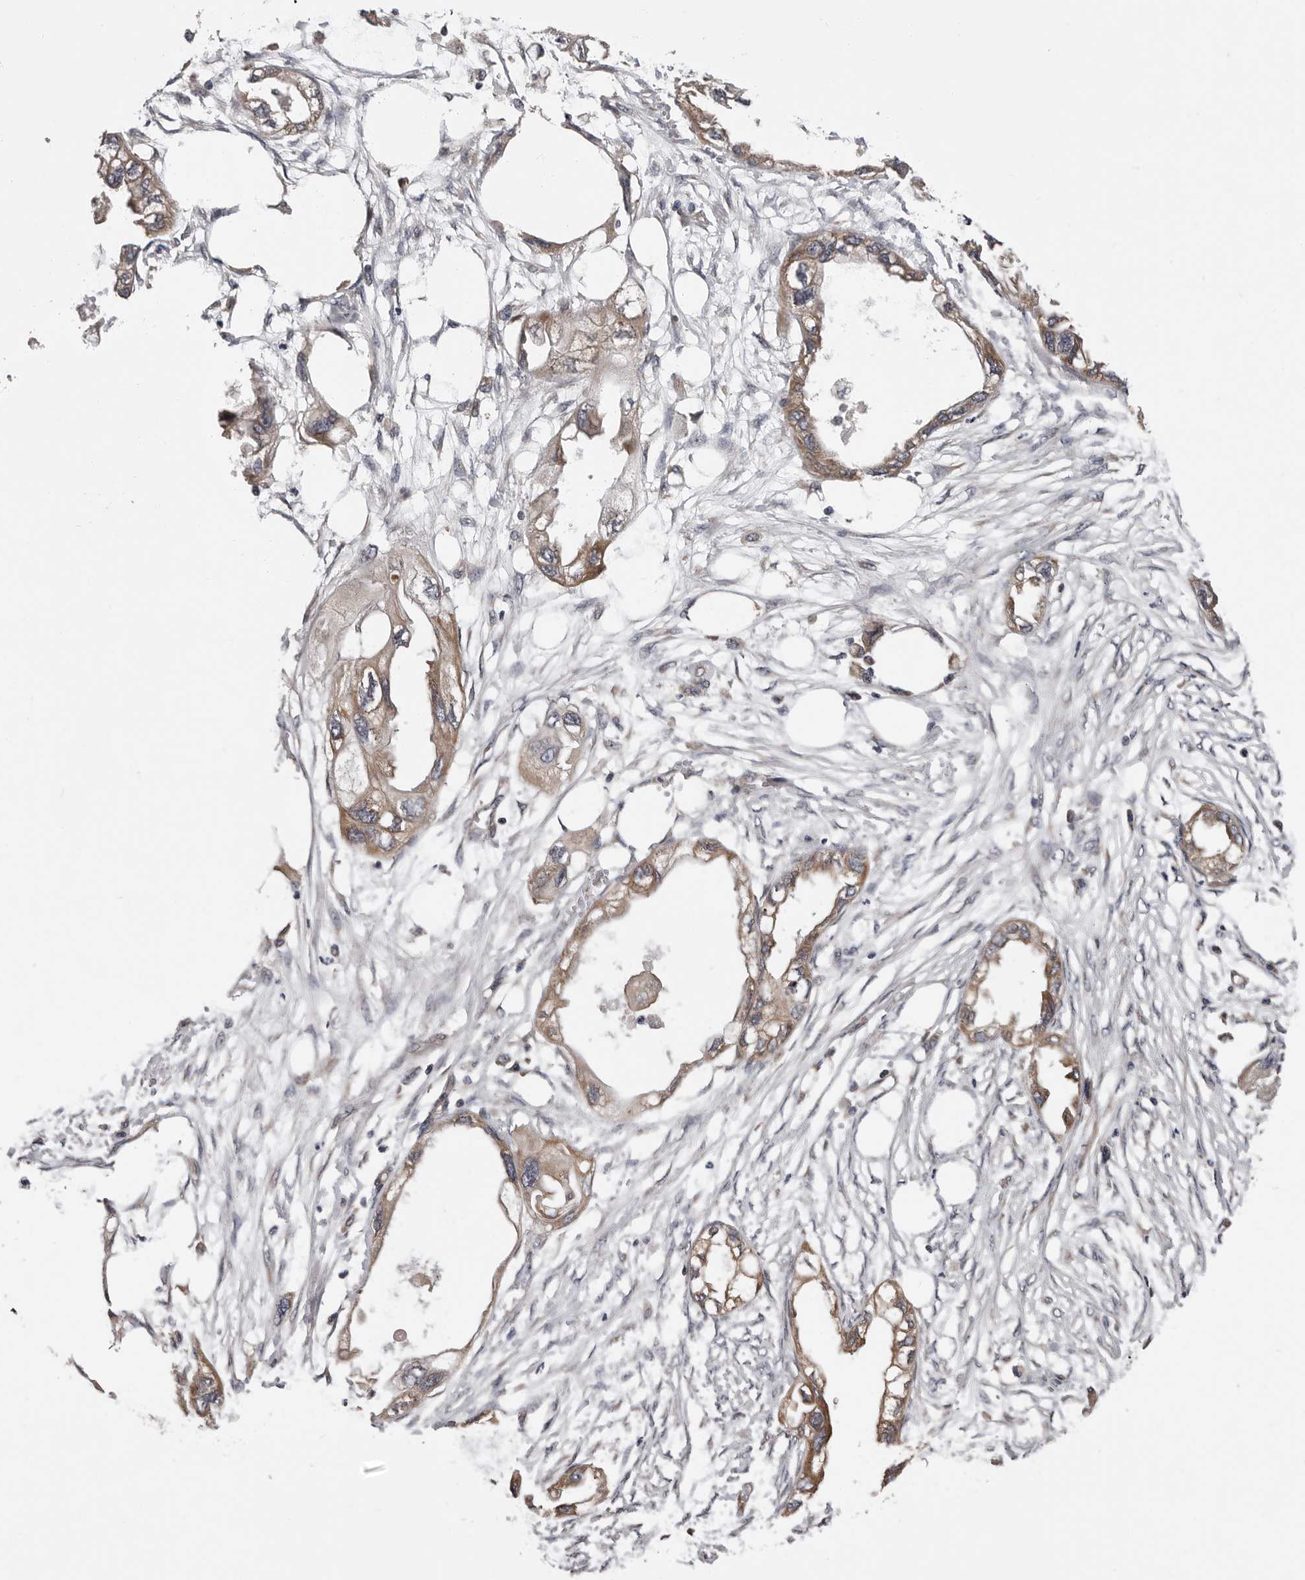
{"staining": {"intensity": "moderate", "quantity": ">75%", "location": "cytoplasmic/membranous"}, "tissue": "endometrial cancer", "cell_type": "Tumor cells", "image_type": "cancer", "snomed": [{"axis": "morphology", "description": "Adenocarcinoma, NOS"}, {"axis": "morphology", "description": "Adenocarcinoma, metastatic, NOS"}, {"axis": "topography", "description": "Adipose tissue"}, {"axis": "topography", "description": "Endometrium"}], "caption": "Immunohistochemistry (IHC) micrograph of metastatic adenocarcinoma (endometrial) stained for a protein (brown), which exhibits medium levels of moderate cytoplasmic/membranous staining in approximately >75% of tumor cells.", "gene": "VPS37A", "patient": {"sex": "female", "age": 67}}